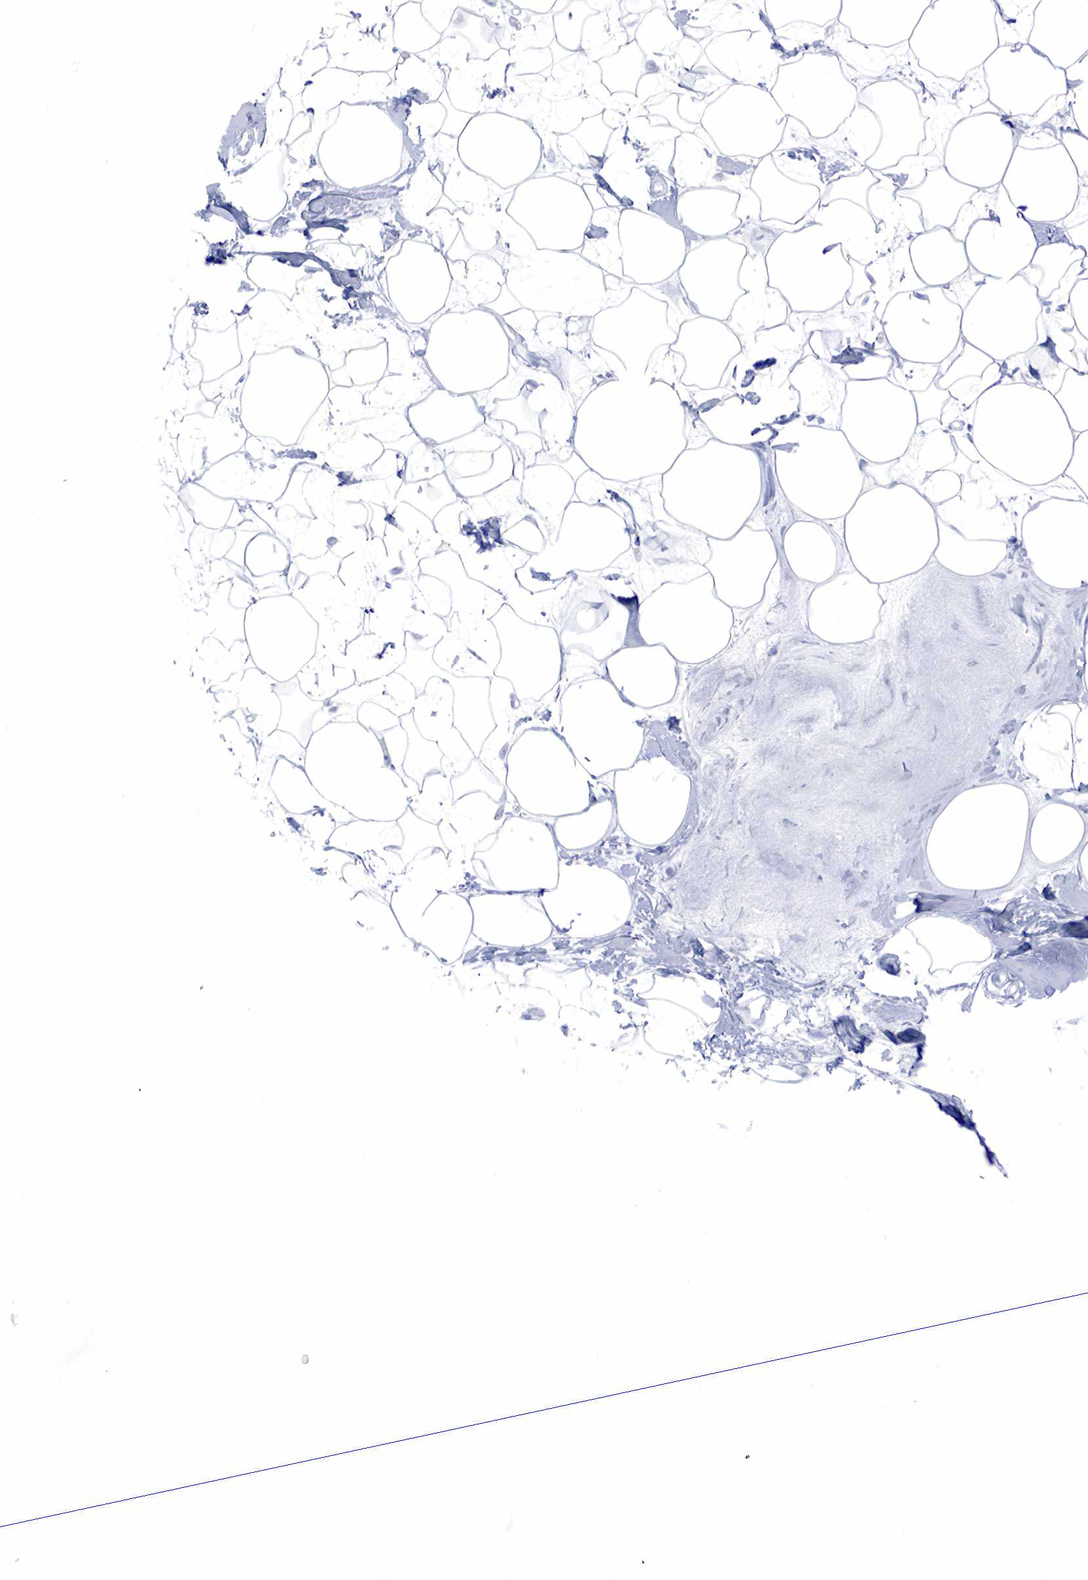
{"staining": {"intensity": "negative", "quantity": "none", "location": "none"}, "tissue": "adipose tissue", "cell_type": "Adipocytes", "image_type": "normal", "snomed": [{"axis": "morphology", "description": "Normal tissue, NOS"}, {"axis": "topography", "description": "Breast"}], "caption": "Immunohistochemistry histopathology image of unremarkable adipose tissue: adipose tissue stained with DAB shows no significant protein positivity in adipocytes. Brightfield microscopy of IHC stained with DAB (brown) and hematoxylin (blue), captured at high magnification.", "gene": "ESR1", "patient": {"sex": "female", "age": 44}}